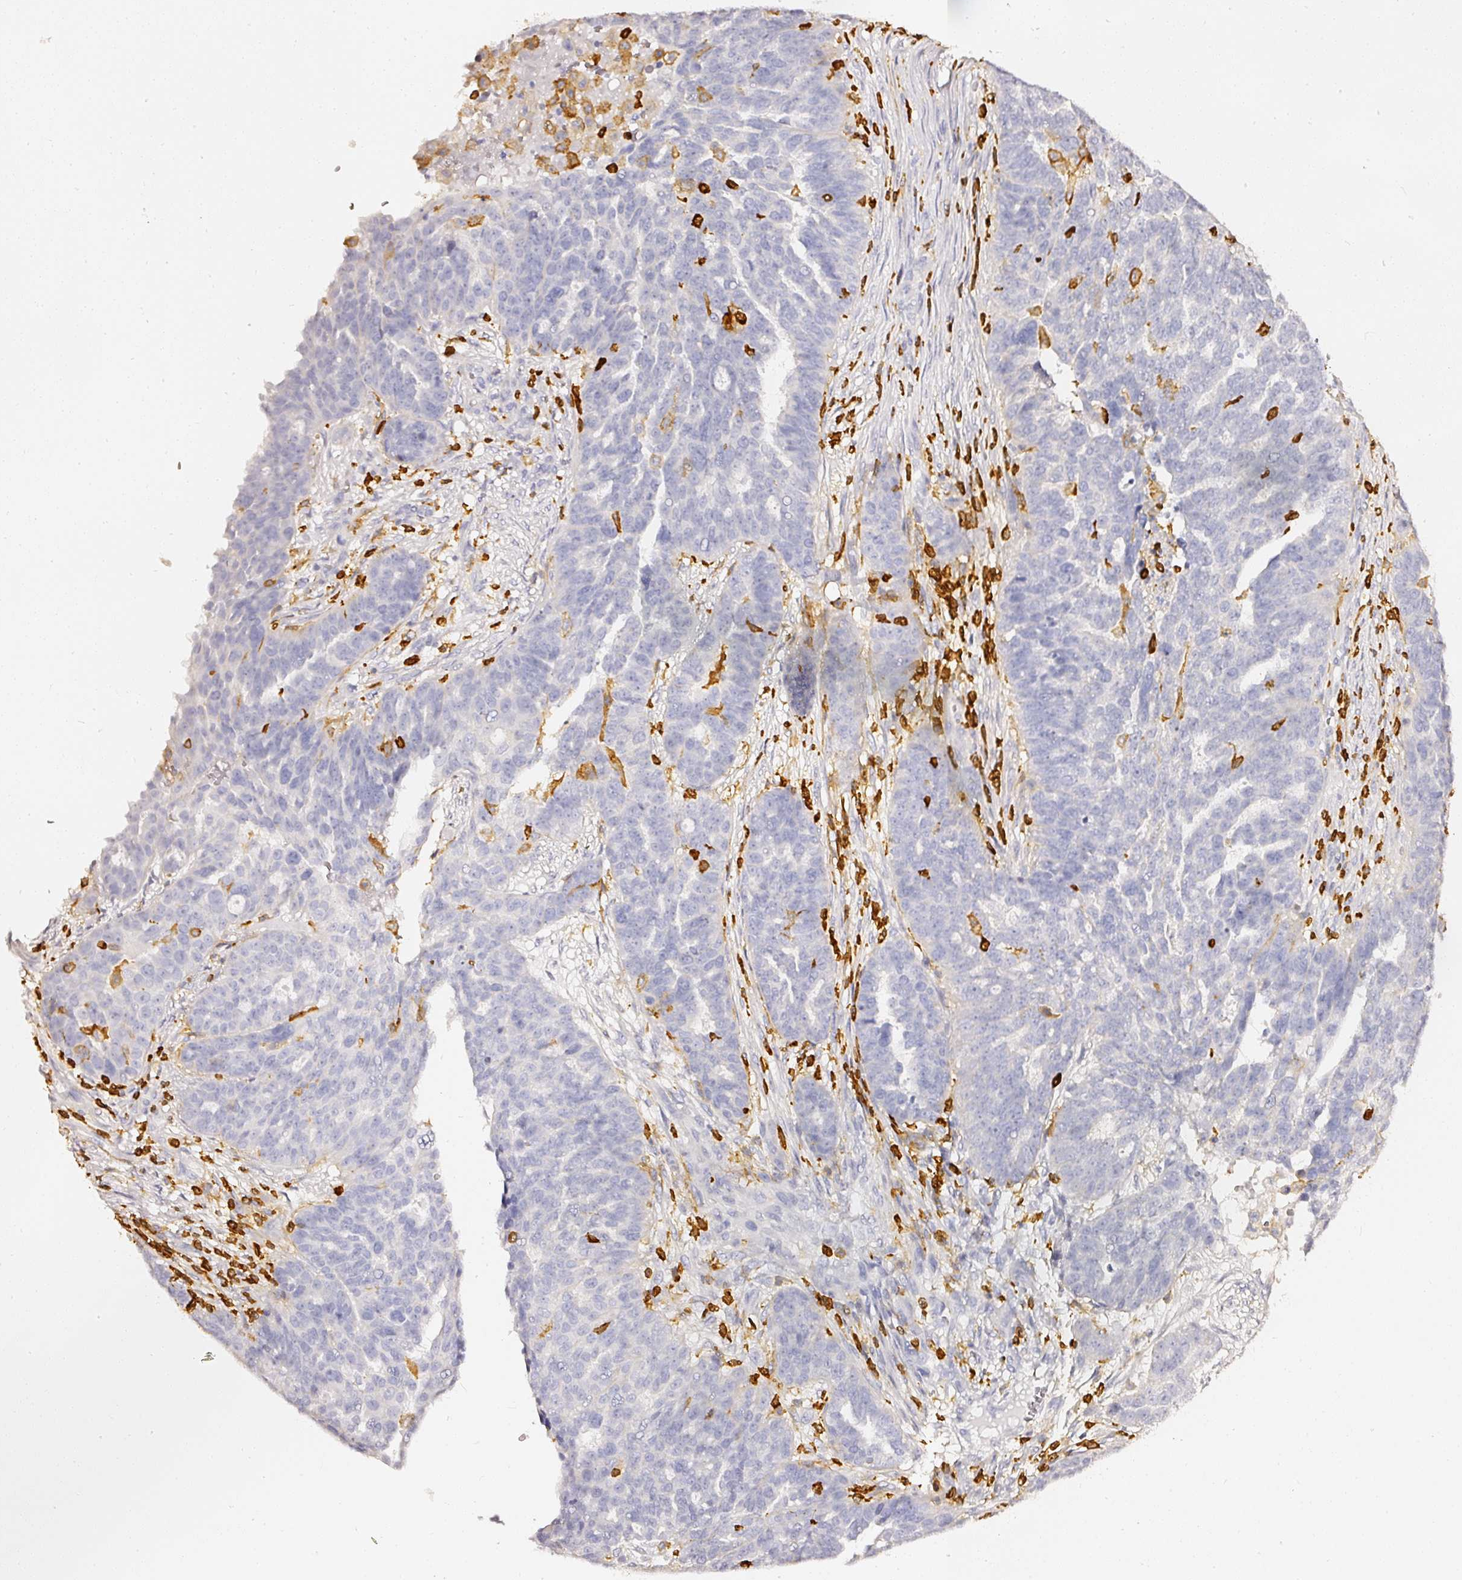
{"staining": {"intensity": "negative", "quantity": "none", "location": "none"}, "tissue": "ovarian cancer", "cell_type": "Tumor cells", "image_type": "cancer", "snomed": [{"axis": "morphology", "description": "Cystadenocarcinoma, serous, NOS"}, {"axis": "topography", "description": "Ovary"}], "caption": "DAB (3,3'-diaminobenzidine) immunohistochemical staining of human ovarian cancer (serous cystadenocarcinoma) shows no significant staining in tumor cells.", "gene": "EVL", "patient": {"sex": "female", "age": 59}}